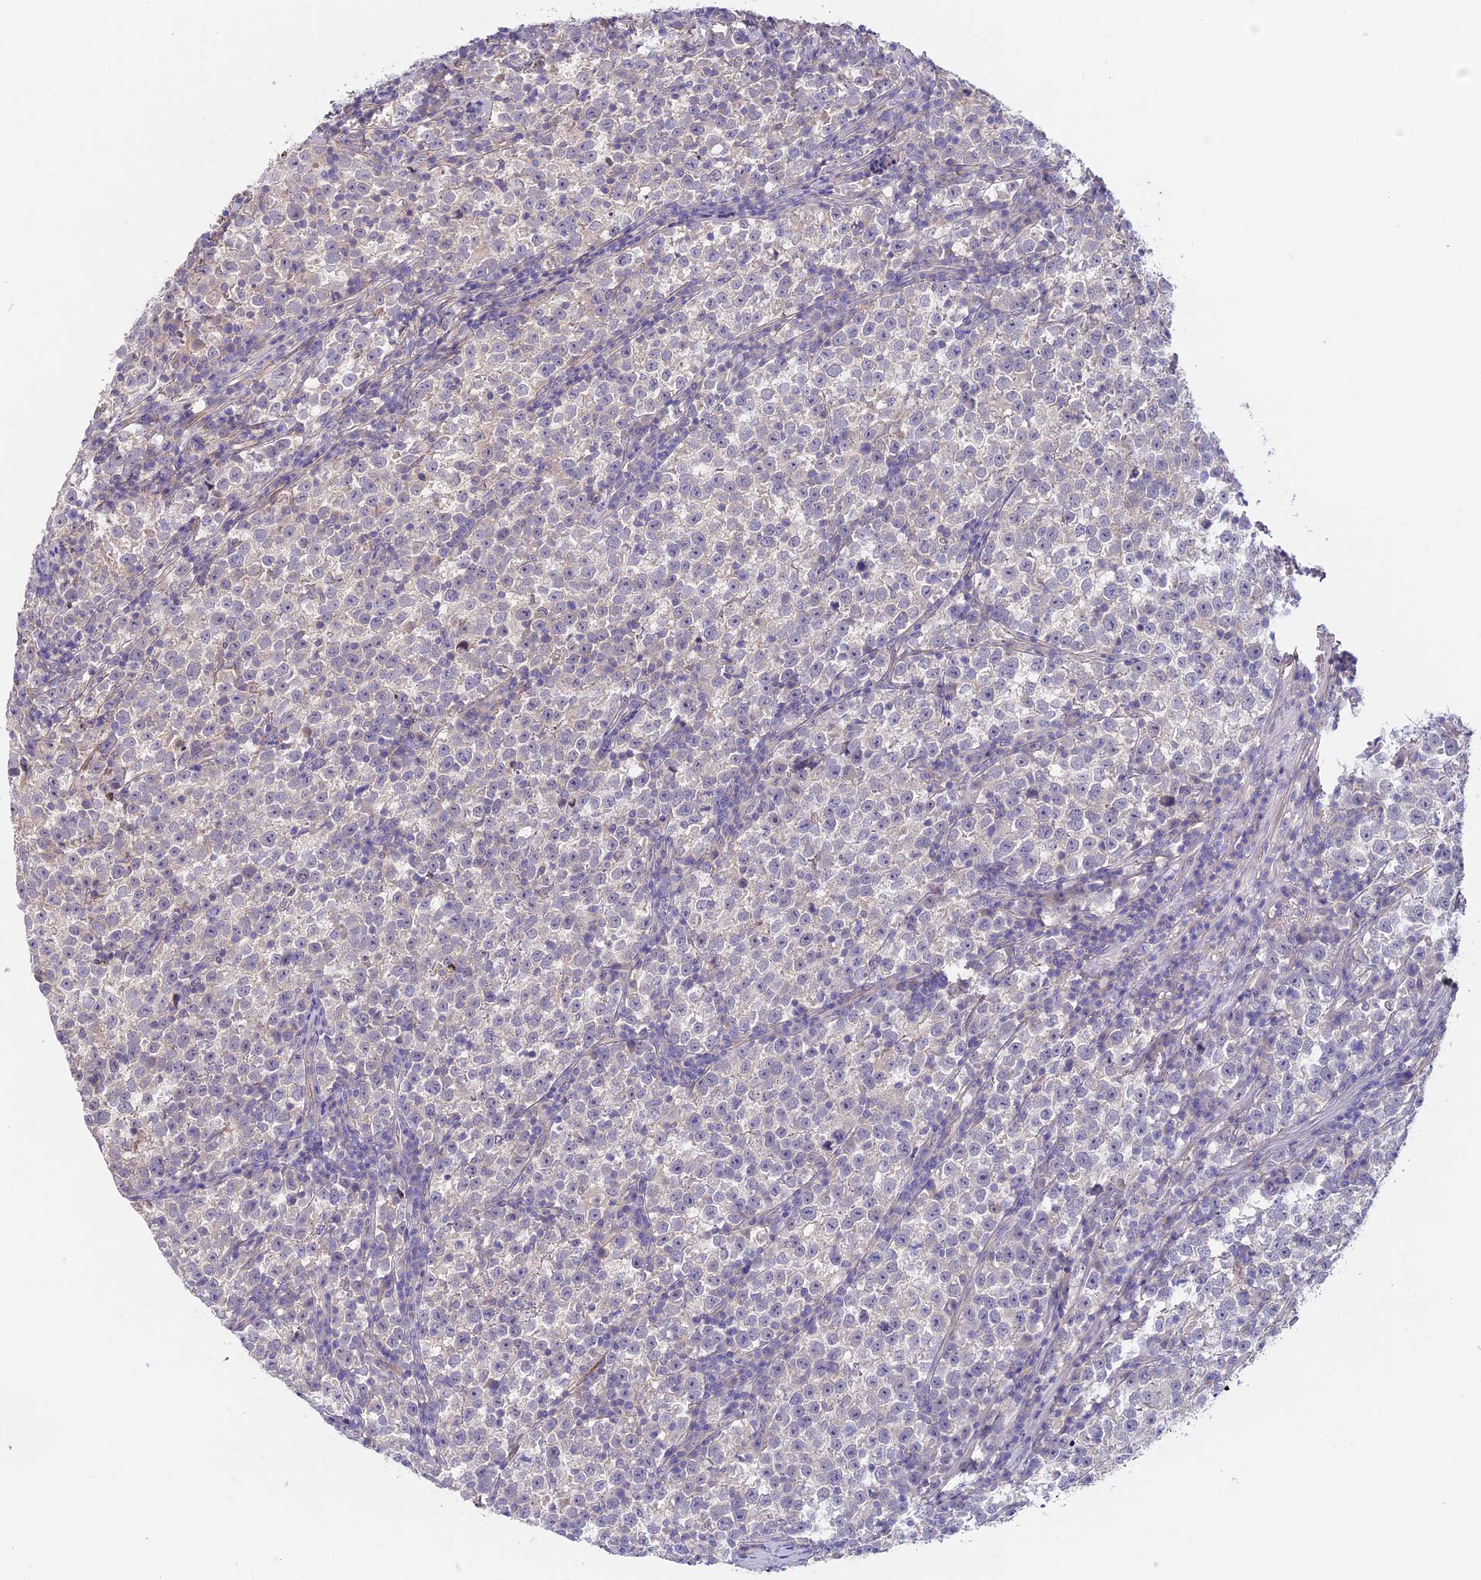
{"staining": {"intensity": "negative", "quantity": "none", "location": "none"}, "tissue": "testis cancer", "cell_type": "Tumor cells", "image_type": "cancer", "snomed": [{"axis": "morphology", "description": "Normal tissue, NOS"}, {"axis": "morphology", "description": "Seminoma, NOS"}, {"axis": "topography", "description": "Testis"}], "caption": "Immunohistochemical staining of human seminoma (testis) displays no significant staining in tumor cells. (DAB (3,3'-diaminobenzidine) immunohistochemistry (IHC), high magnification).", "gene": "COL4A3", "patient": {"sex": "male", "age": 43}}